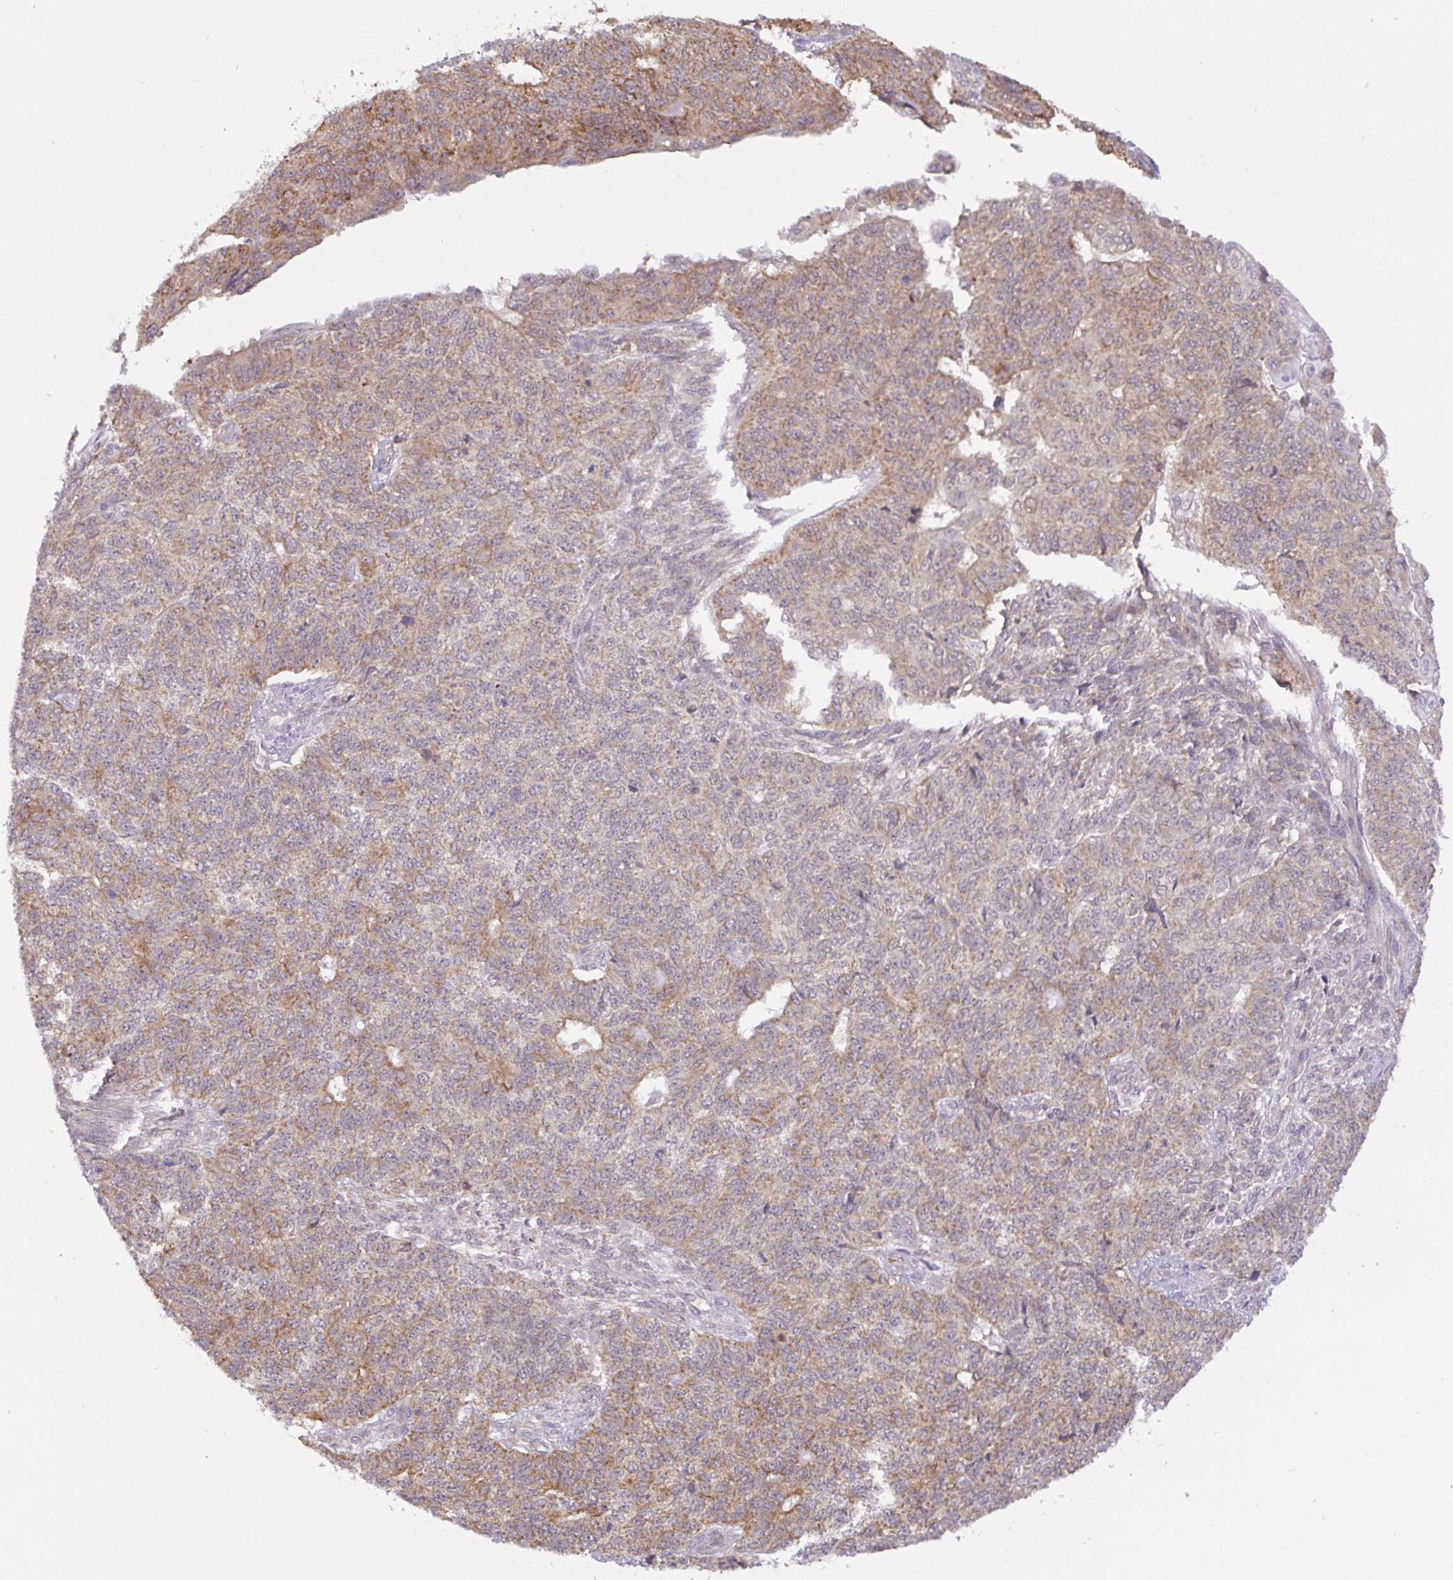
{"staining": {"intensity": "weak", "quantity": ">75%", "location": "cytoplasmic/membranous"}, "tissue": "endometrial cancer", "cell_type": "Tumor cells", "image_type": "cancer", "snomed": [{"axis": "morphology", "description": "Adenocarcinoma, NOS"}, {"axis": "topography", "description": "Endometrium"}], "caption": "A low amount of weak cytoplasmic/membranous staining is present in approximately >75% of tumor cells in endometrial adenocarcinoma tissue.", "gene": "DLEU7", "patient": {"sex": "female", "age": 32}}